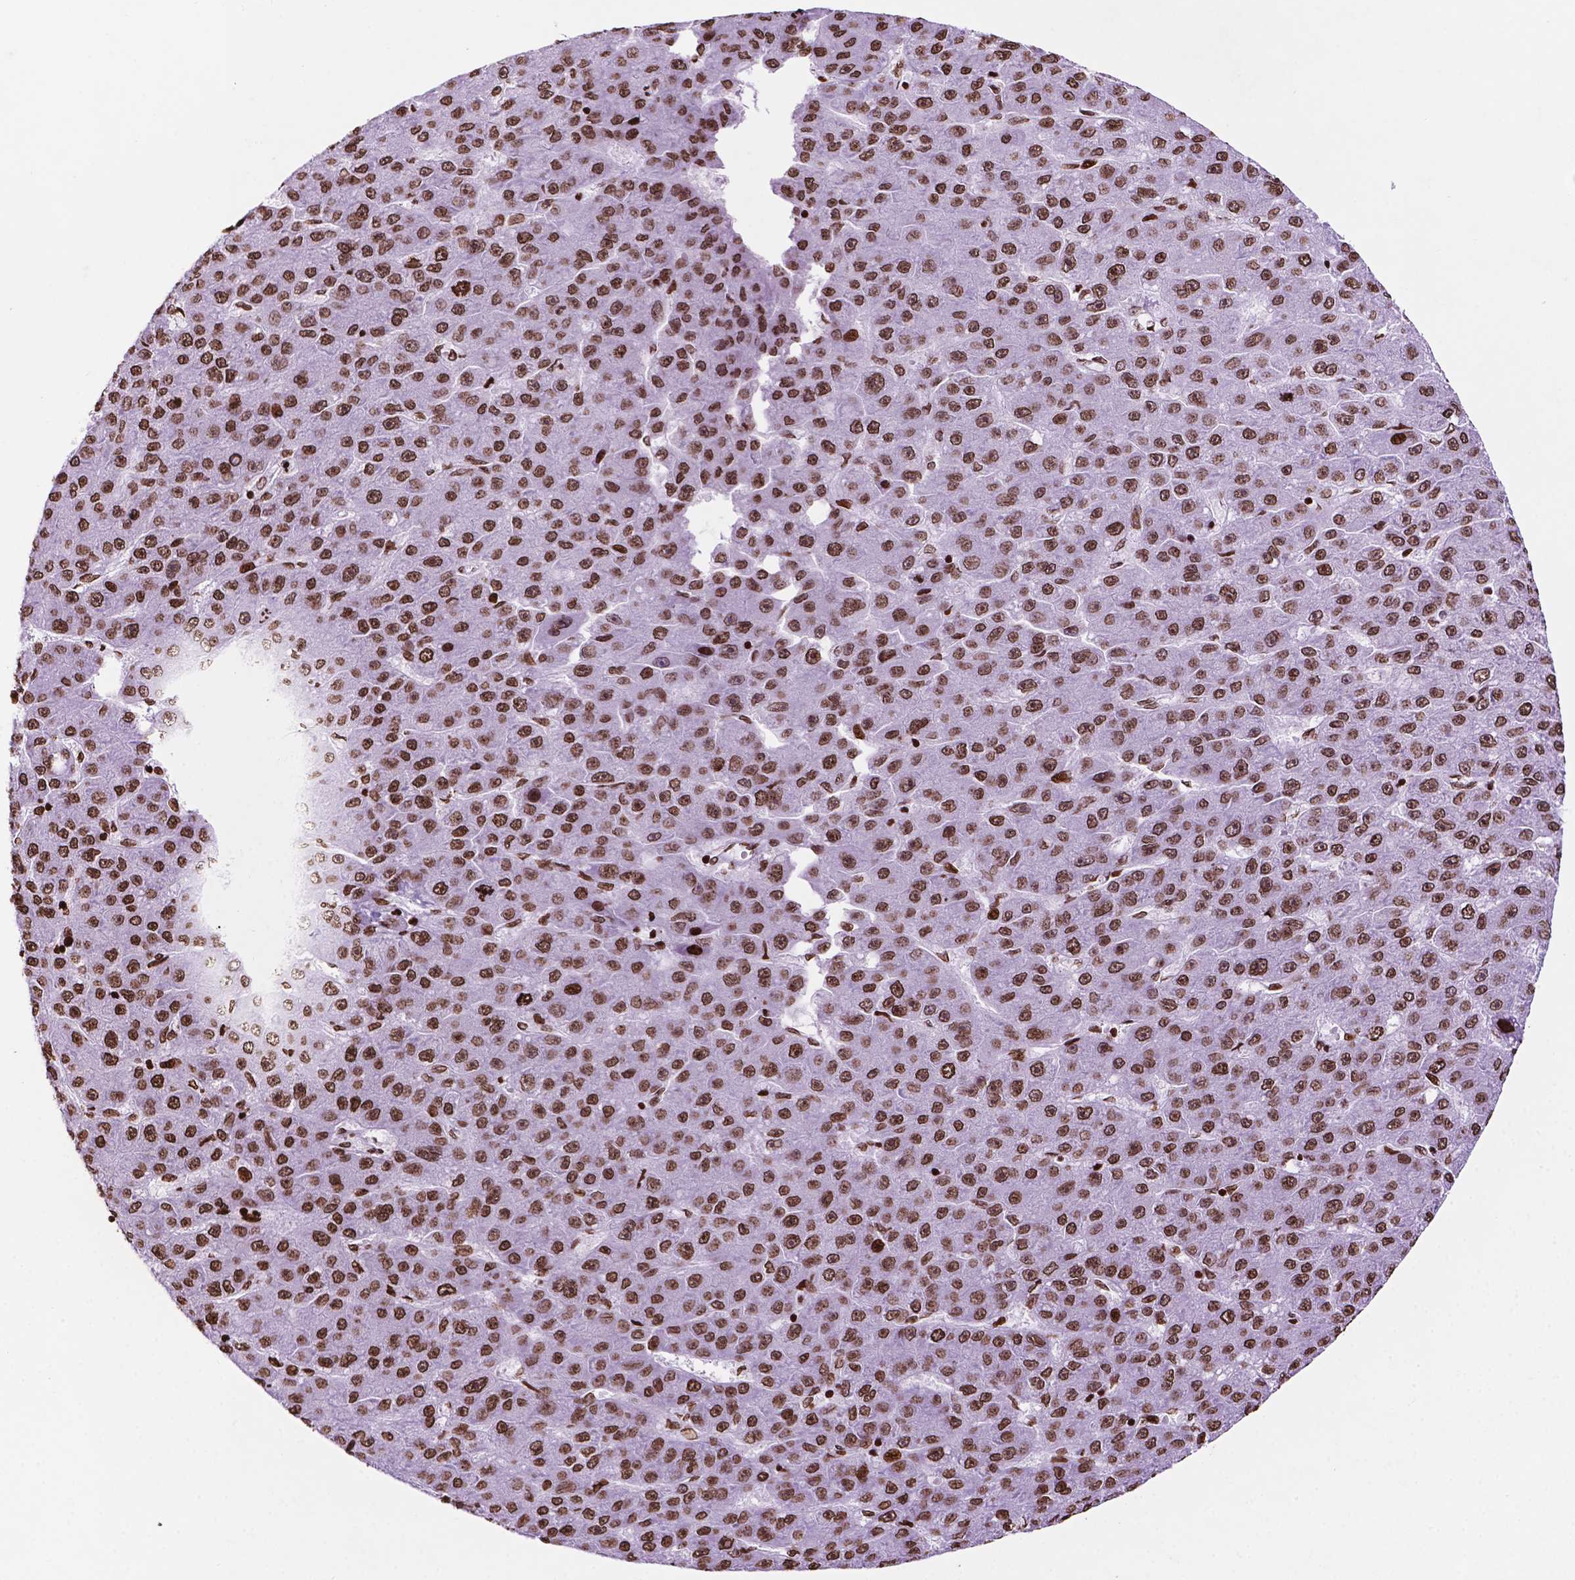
{"staining": {"intensity": "moderate", "quantity": "25%-75%", "location": "nuclear"}, "tissue": "liver cancer", "cell_type": "Tumor cells", "image_type": "cancer", "snomed": [{"axis": "morphology", "description": "Carcinoma, Hepatocellular, NOS"}, {"axis": "topography", "description": "Liver"}], "caption": "IHC staining of liver cancer (hepatocellular carcinoma), which displays medium levels of moderate nuclear staining in approximately 25%-75% of tumor cells indicating moderate nuclear protein staining. The staining was performed using DAB (3,3'-diaminobenzidine) (brown) for protein detection and nuclei were counterstained in hematoxylin (blue).", "gene": "TMEM250", "patient": {"sex": "male", "age": 67}}